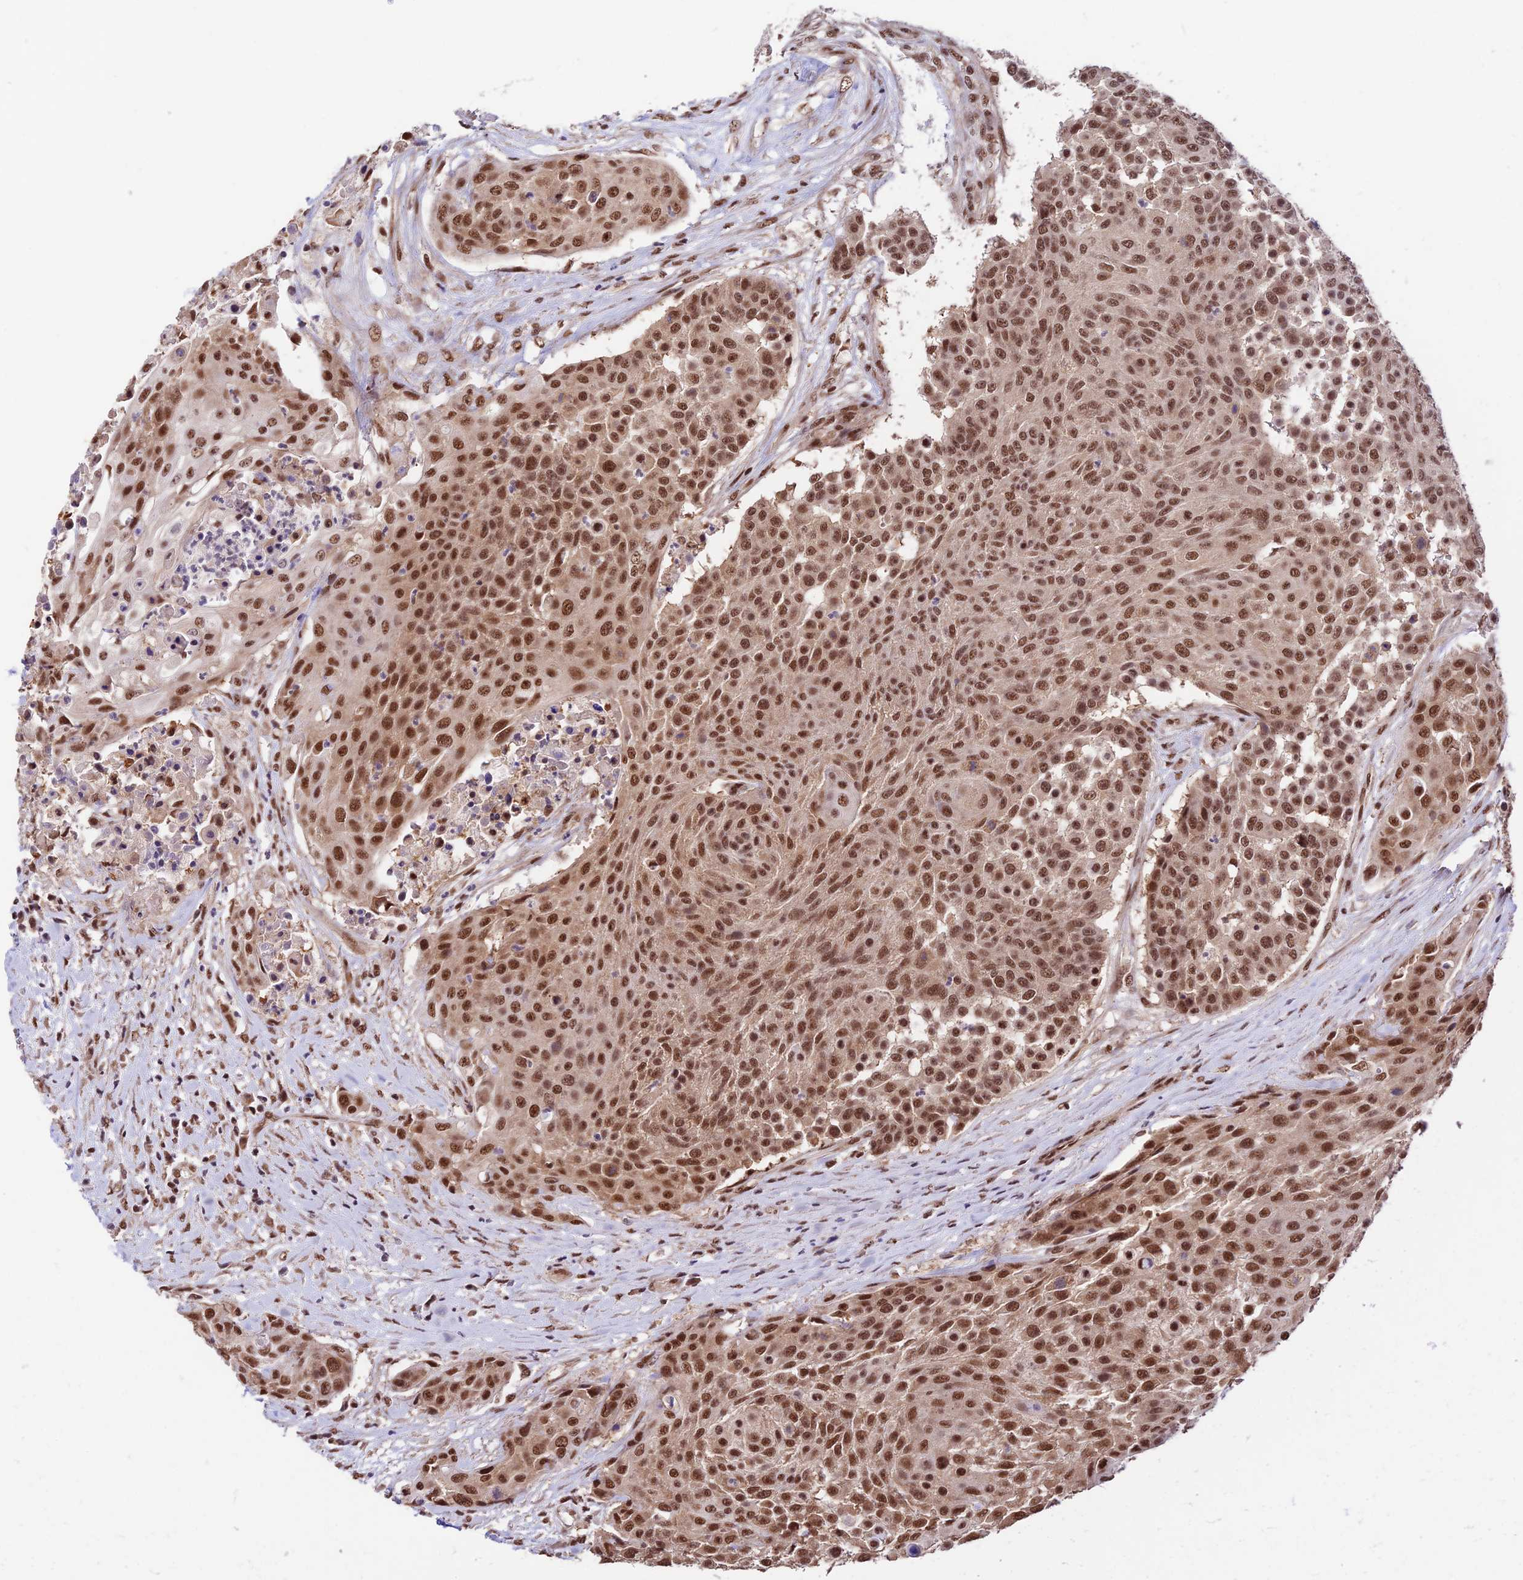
{"staining": {"intensity": "strong", "quantity": ">75%", "location": "nuclear"}, "tissue": "urothelial cancer", "cell_type": "Tumor cells", "image_type": "cancer", "snomed": [{"axis": "morphology", "description": "Urothelial carcinoma, High grade"}, {"axis": "topography", "description": "Urinary bladder"}], "caption": "Protein expression analysis of human urothelial cancer reveals strong nuclear staining in about >75% of tumor cells. Using DAB (brown) and hematoxylin (blue) stains, captured at high magnification using brightfield microscopy.", "gene": "RBM42", "patient": {"sex": "female", "age": 63}}